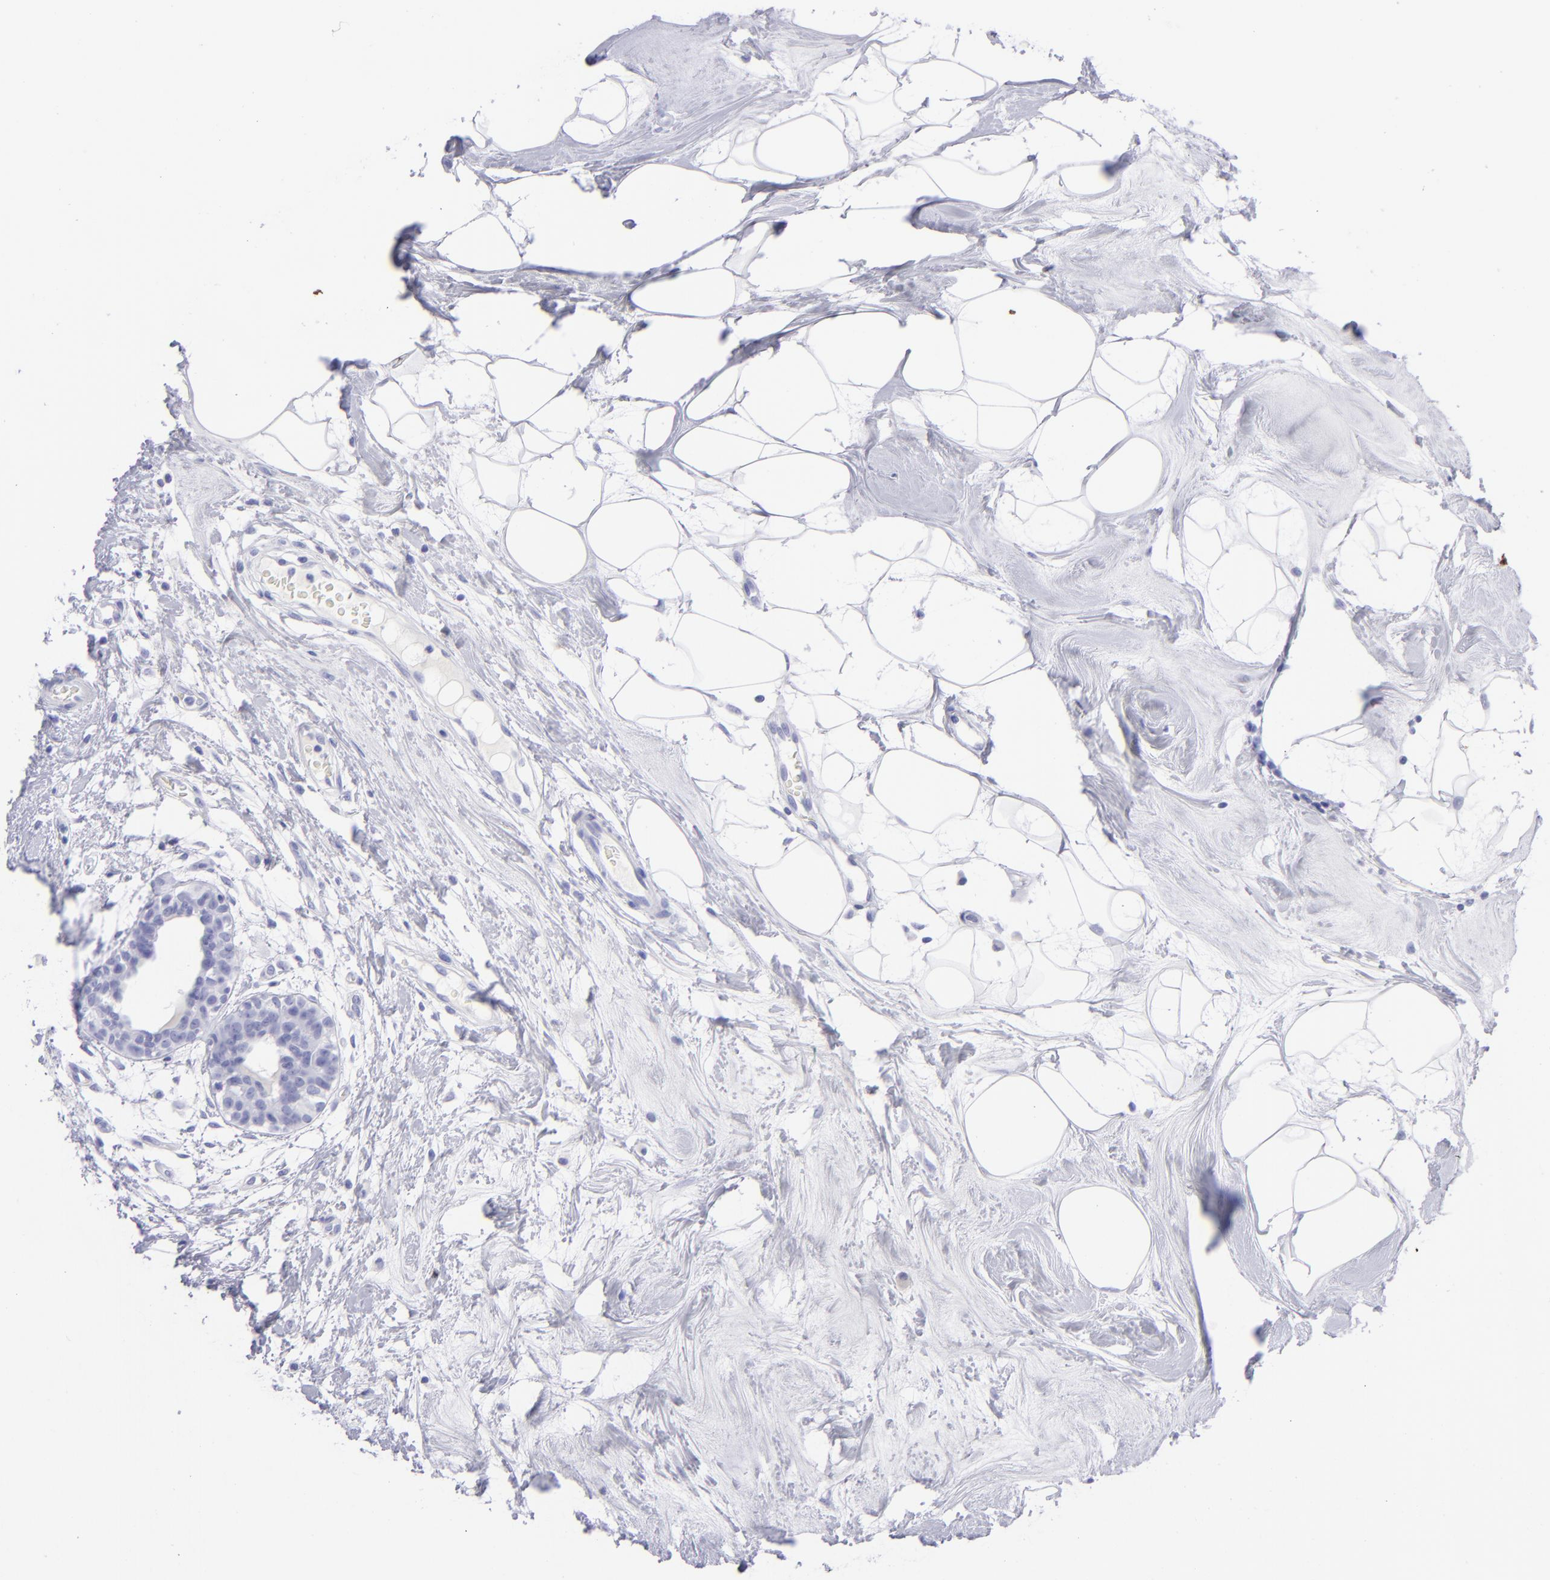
{"staining": {"intensity": "negative", "quantity": "none", "location": "none"}, "tissue": "breast cancer", "cell_type": "Tumor cells", "image_type": "cancer", "snomed": [{"axis": "morphology", "description": "Duct carcinoma"}, {"axis": "topography", "description": "Breast"}], "caption": "Breast invasive ductal carcinoma stained for a protein using immunohistochemistry (IHC) exhibits no expression tumor cells.", "gene": "SLC1A2", "patient": {"sex": "female", "age": 40}}